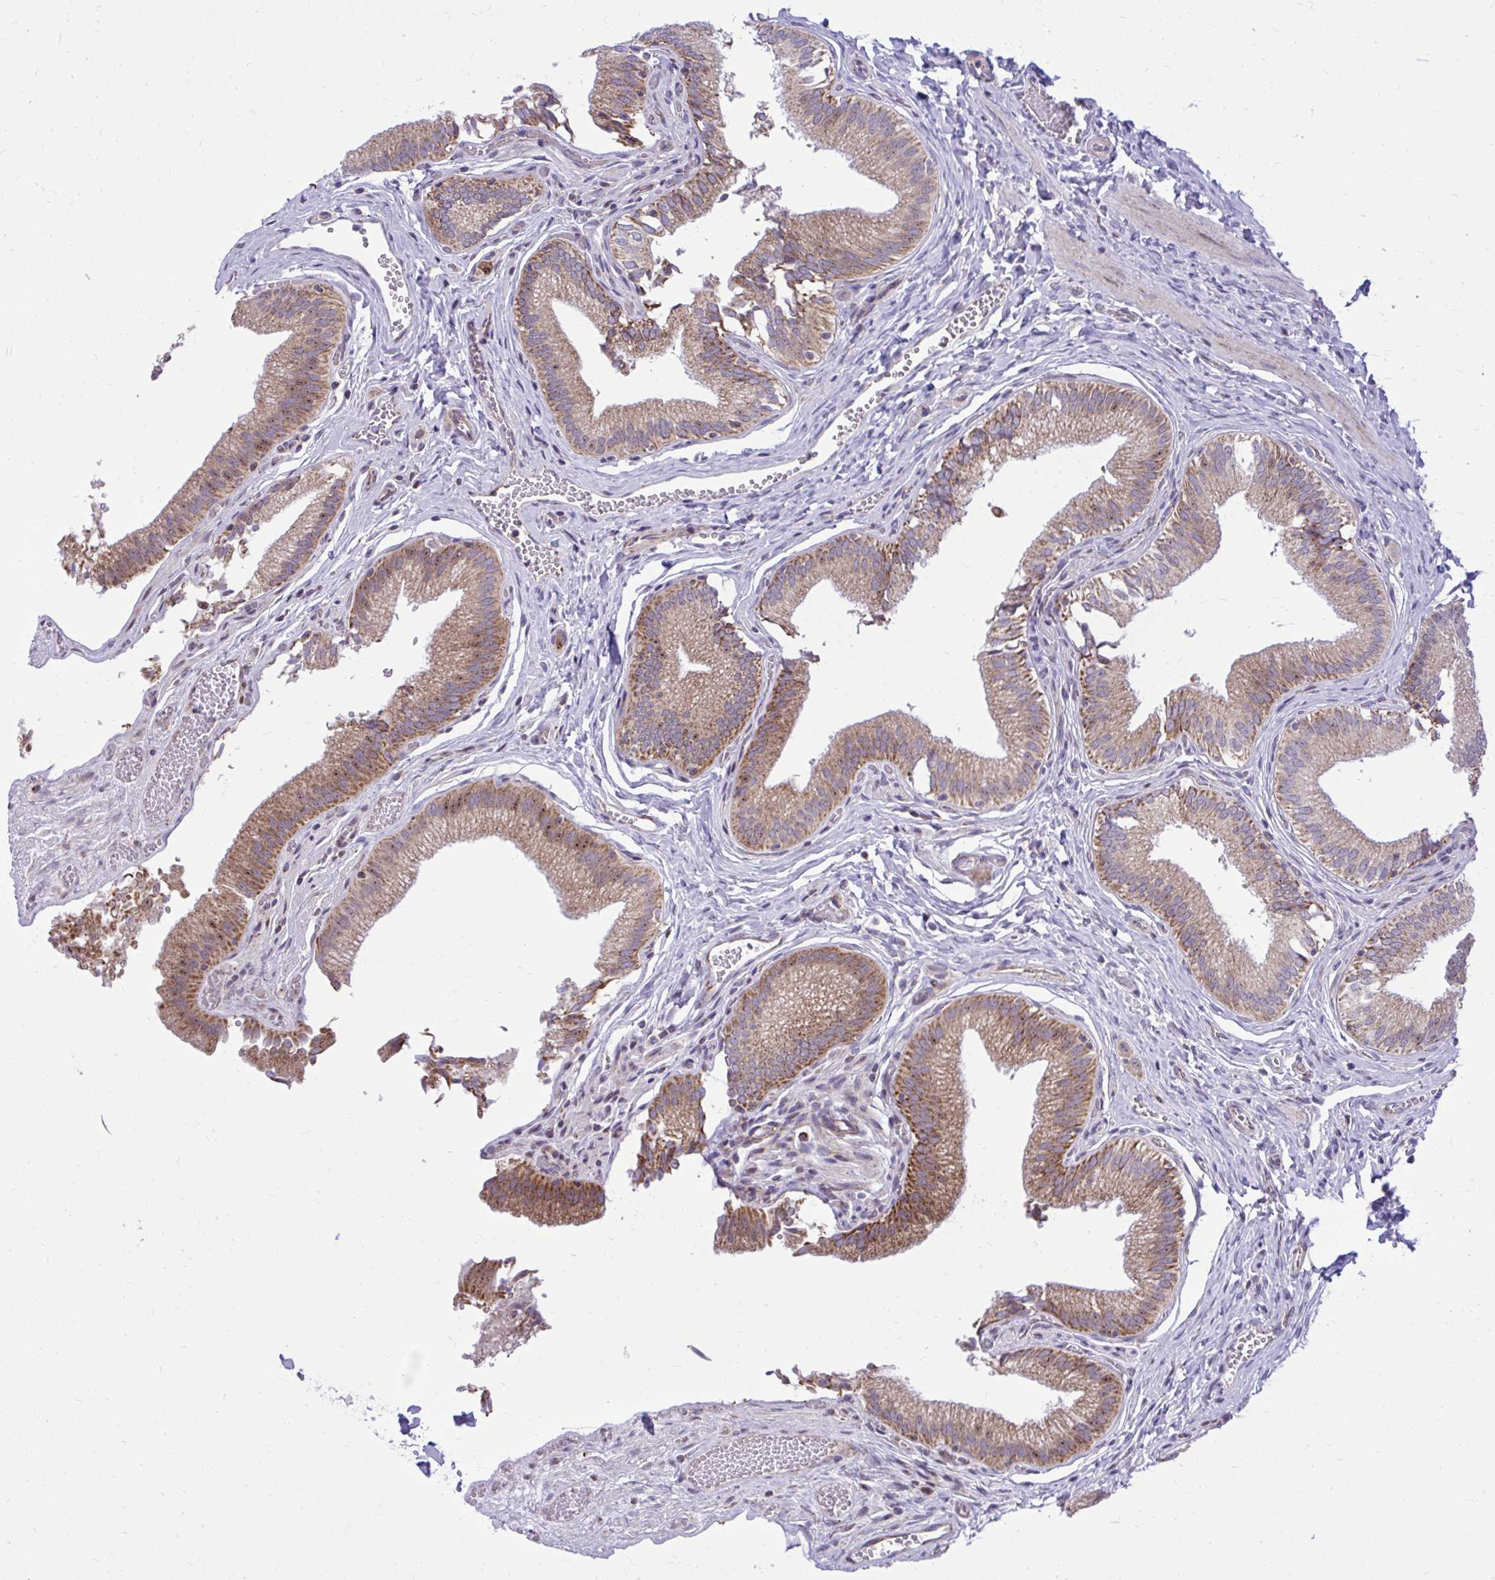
{"staining": {"intensity": "moderate", "quantity": ">75%", "location": "cytoplasmic/membranous"}, "tissue": "gallbladder", "cell_type": "Glandular cells", "image_type": "normal", "snomed": [{"axis": "morphology", "description": "Normal tissue, NOS"}, {"axis": "topography", "description": "Gallbladder"}, {"axis": "topography", "description": "Peripheral nerve tissue"}], "caption": "This image reveals immunohistochemistry staining of benign gallbladder, with medium moderate cytoplasmic/membranous expression in about >75% of glandular cells.", "gene": "GPRIN3", "patient": {"sex": "male", "age": 17}}